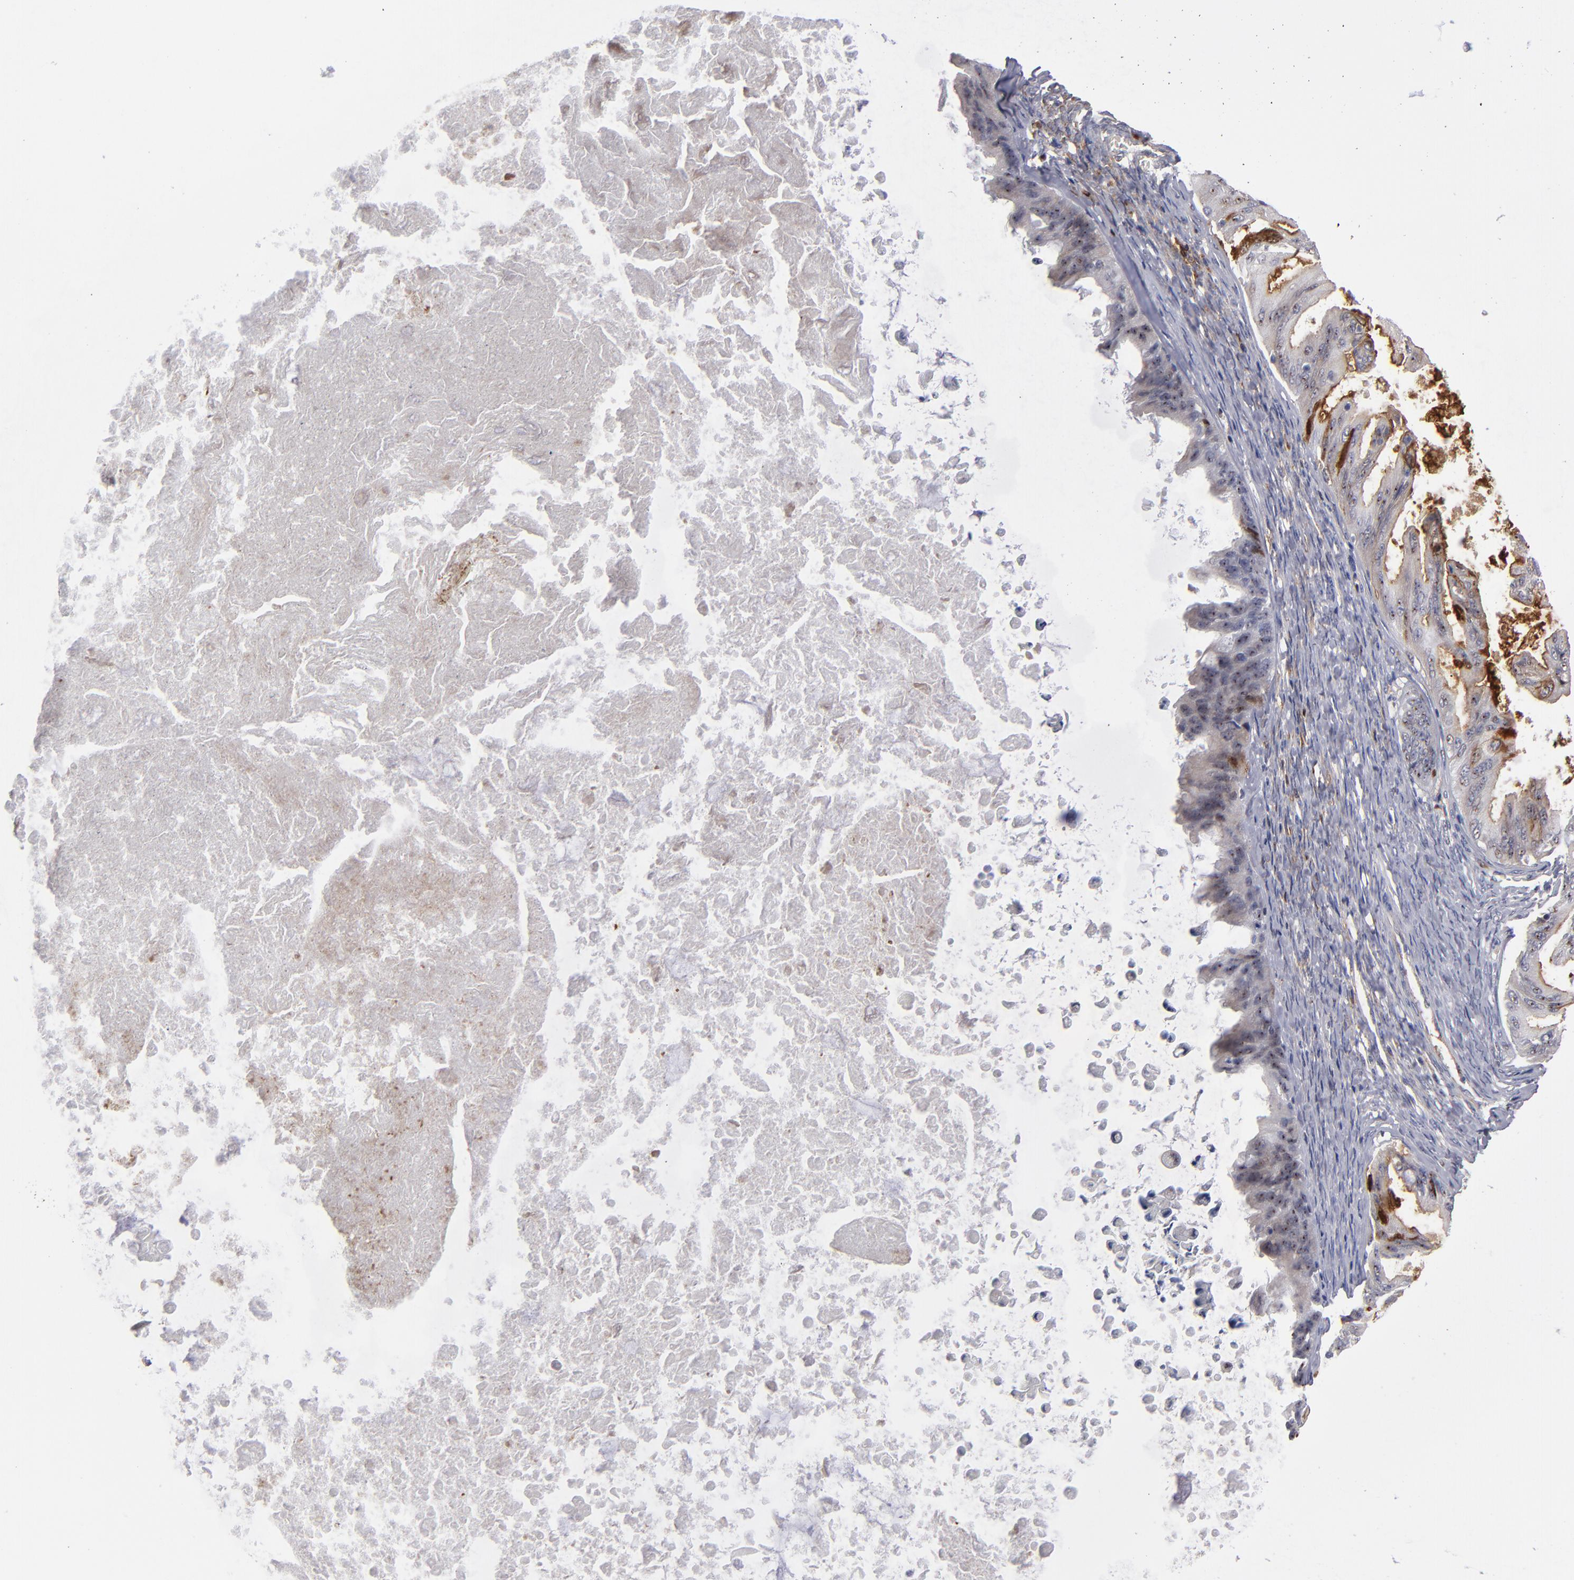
{"staining": {"intensity": "strong", "quantity": "<25%", "location": "nuclear"}, "tissue": "ovarian cancer", "cell_type": "Tumor cells", "image_type": "cancer", "snomed": [{"axis": "morphology", "description": "Cystadenocarcinoma, mucinous, NOS"}, {"axis": "topography", "description": "Ovary"}], "caption": "Brown immunohistochemical staining in human ovarian mucinous cystadenocarcinoma exhibits strong nuclear positivity in about <25% of tumor cells.", "gene": "EXD2", "patient": {"sex": "female", "age": 37}}